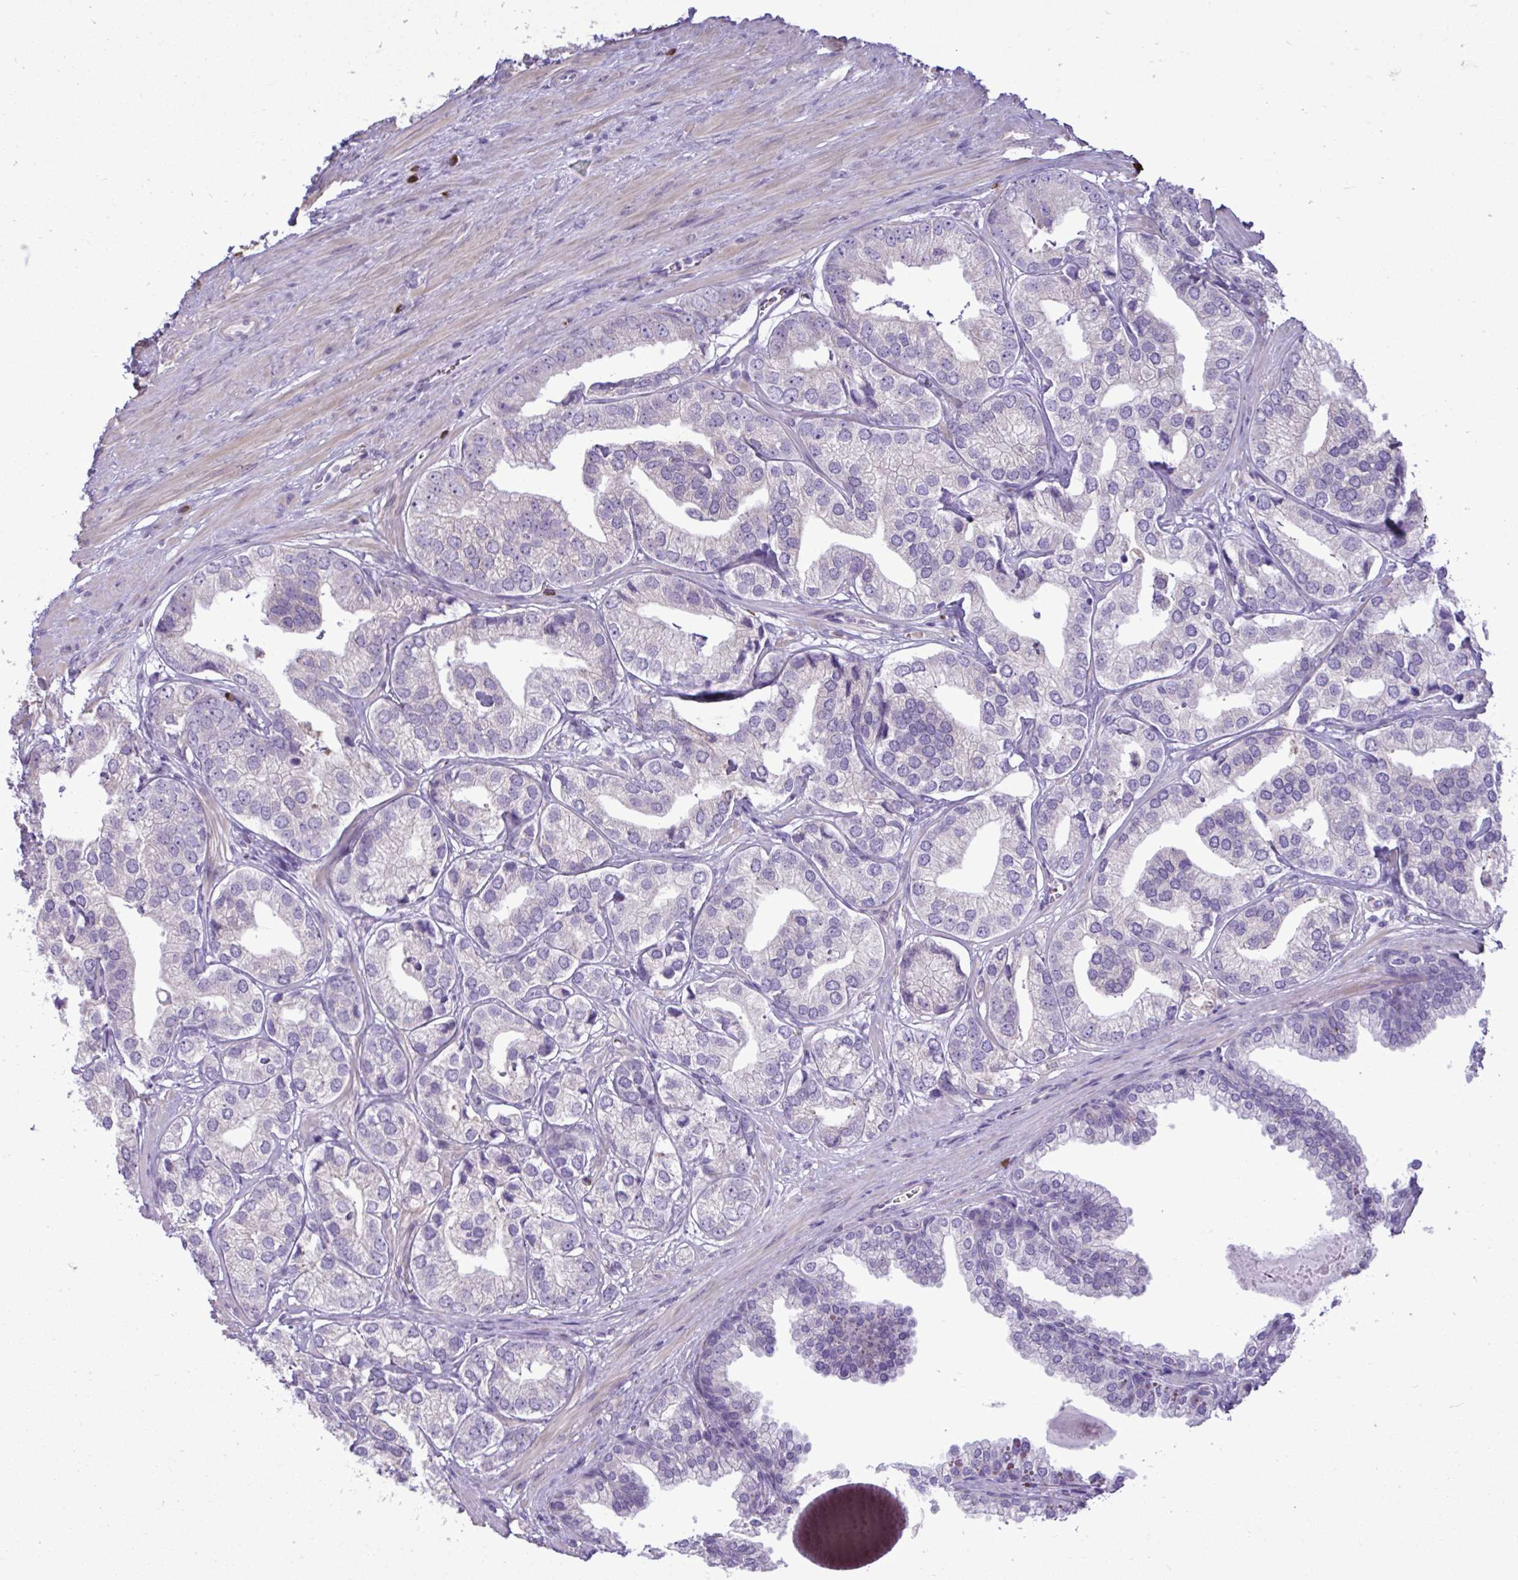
{"staining": {"intensity": "negative", "quantity": "none", "location": "none"}, "tissue": "prostate cancer", "cell_type": "Tumor cells", "image_type": "cancer", "snomed": [{"axis": "morphology", "description": "Adenocarcinoma, High grade"}, {"axis": "topography", "description": "Prostate"}], "caption": "DAB (3,3'-diaminobenzidine) immunohistochemical staining of human prostate cancer displays no significant positivity in tumor cells.", "gene": "SPAG1", "patient": {"sex": "male", "age": 58}}